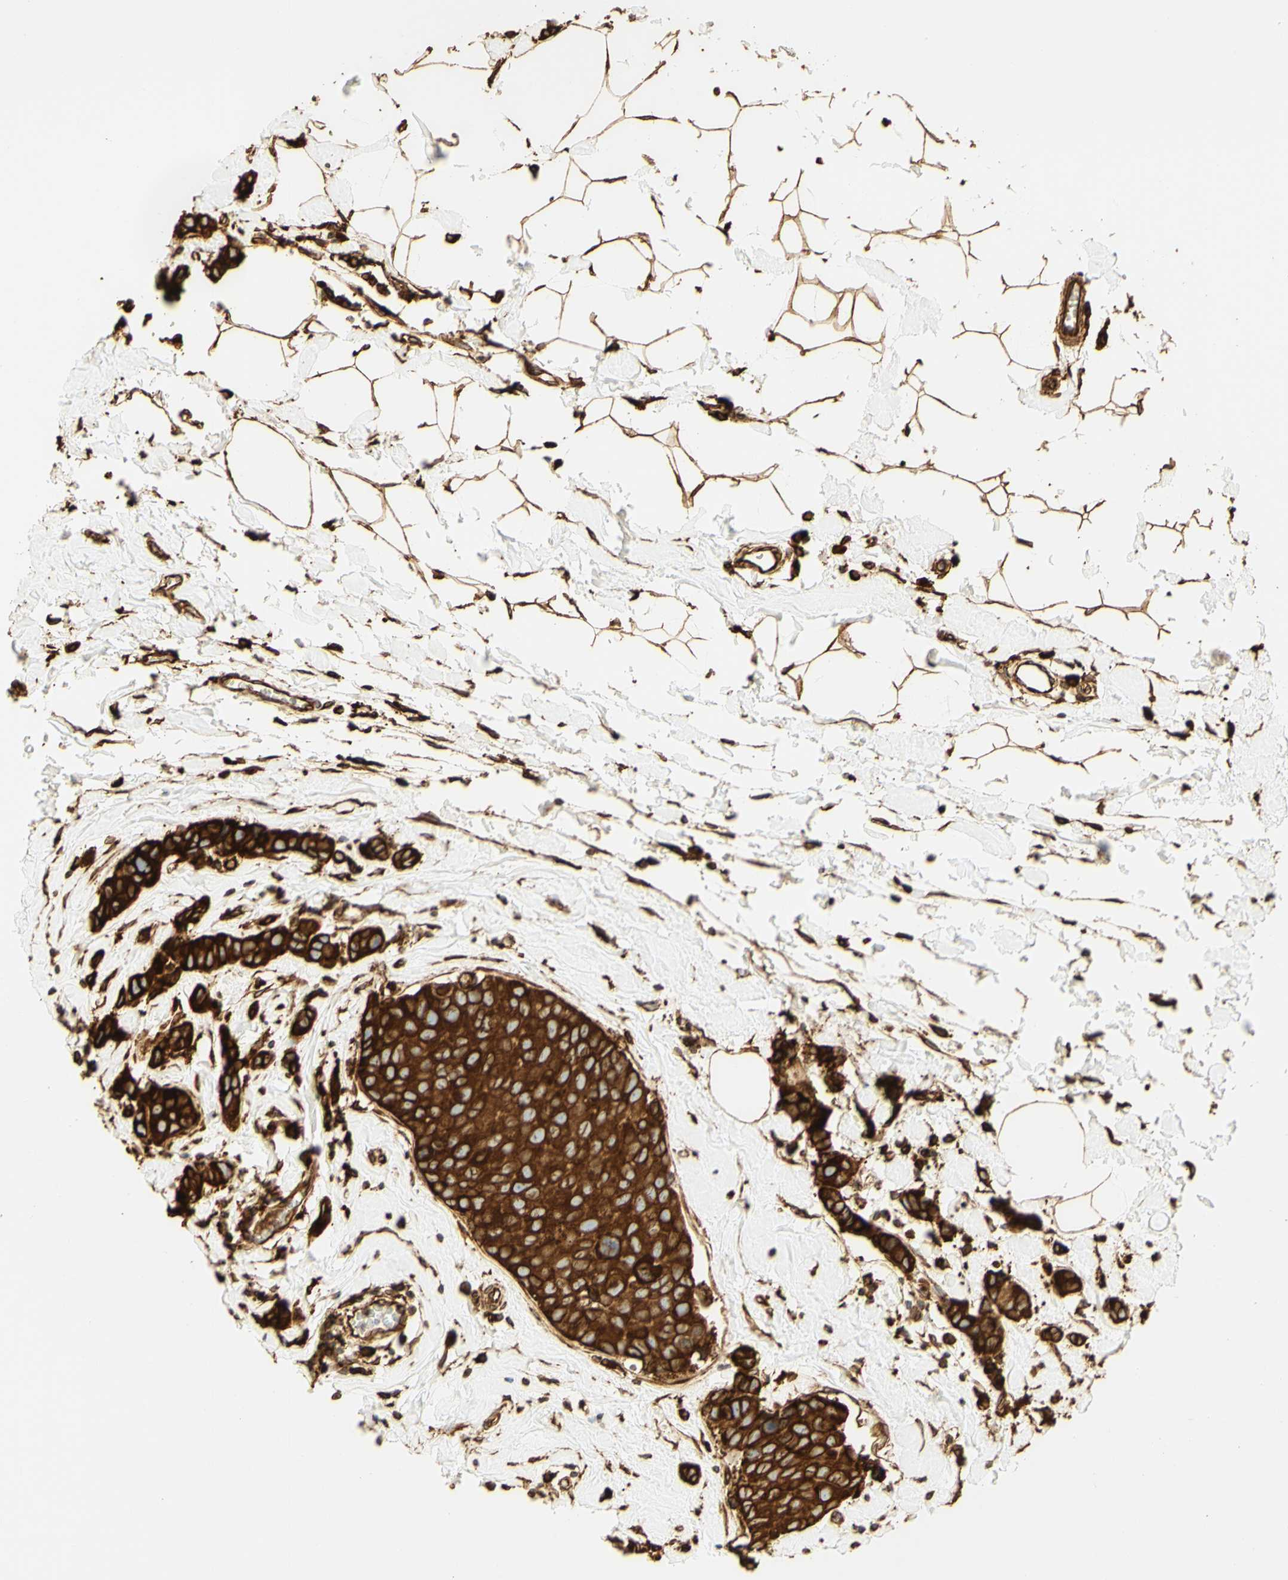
{"staining": {"intensity": "strong", "quantity": ">75%", "location": "cytoplasmic/membranous"}, "tissue": "breast cancer", "cell_type": "Tumor cells", "image_type": "cancer", "snomed": [{"axis": "morphology", "description": "Normal tissue, NOS"}, {"axis": "morphology", "description": "Duct carcinoma"}, {"axis": "topography", "description": "Breast"}], "caption": "This photomicrograph displays IHC staining of breast cancer (intraductal carcinoma), with high strong cytoplasmic/membranous positivity in about >75% of tumor cells.", "gene": "CANX", "patient": {"sex": "female", "age": 50}}